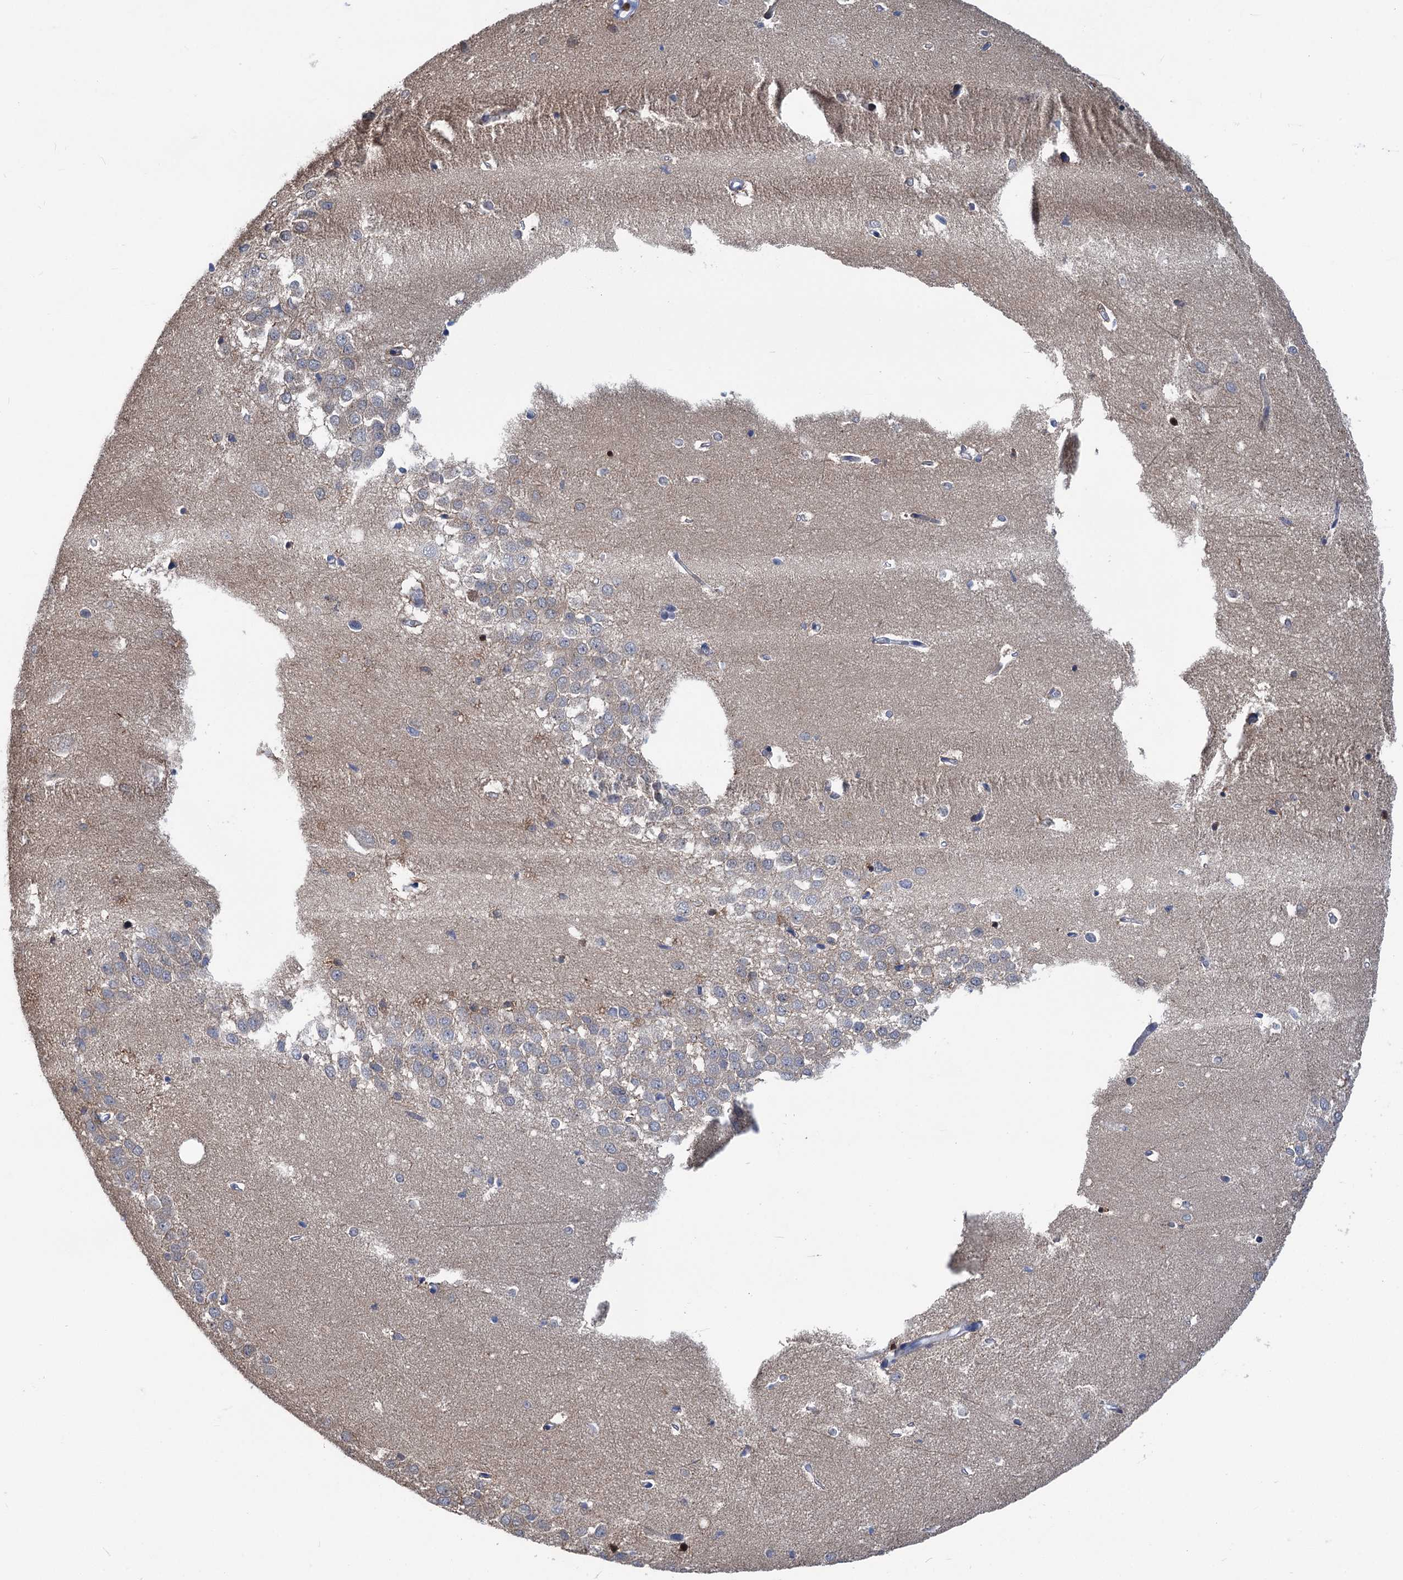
{"staining": {"intensity": "moderate", "quantity": "<25%", "location": "cytoplasmic/membranous"}, "tissue": "hippocampus", "cell_type": "Glial cells", "image_type": "normal", "snomed": [{"axis": "morphology", "description": "Normal tissue, NOS"}, {"axis": "topography", "description": "Hippocampus"}], "caption": "Glial cells demonstrate low levels of moderate cytoplasmic/membranous expression in about <25% of cells in benign hippocampus.", "gene": "CHDH", "patient": {"sex": "female", "age": 64}}